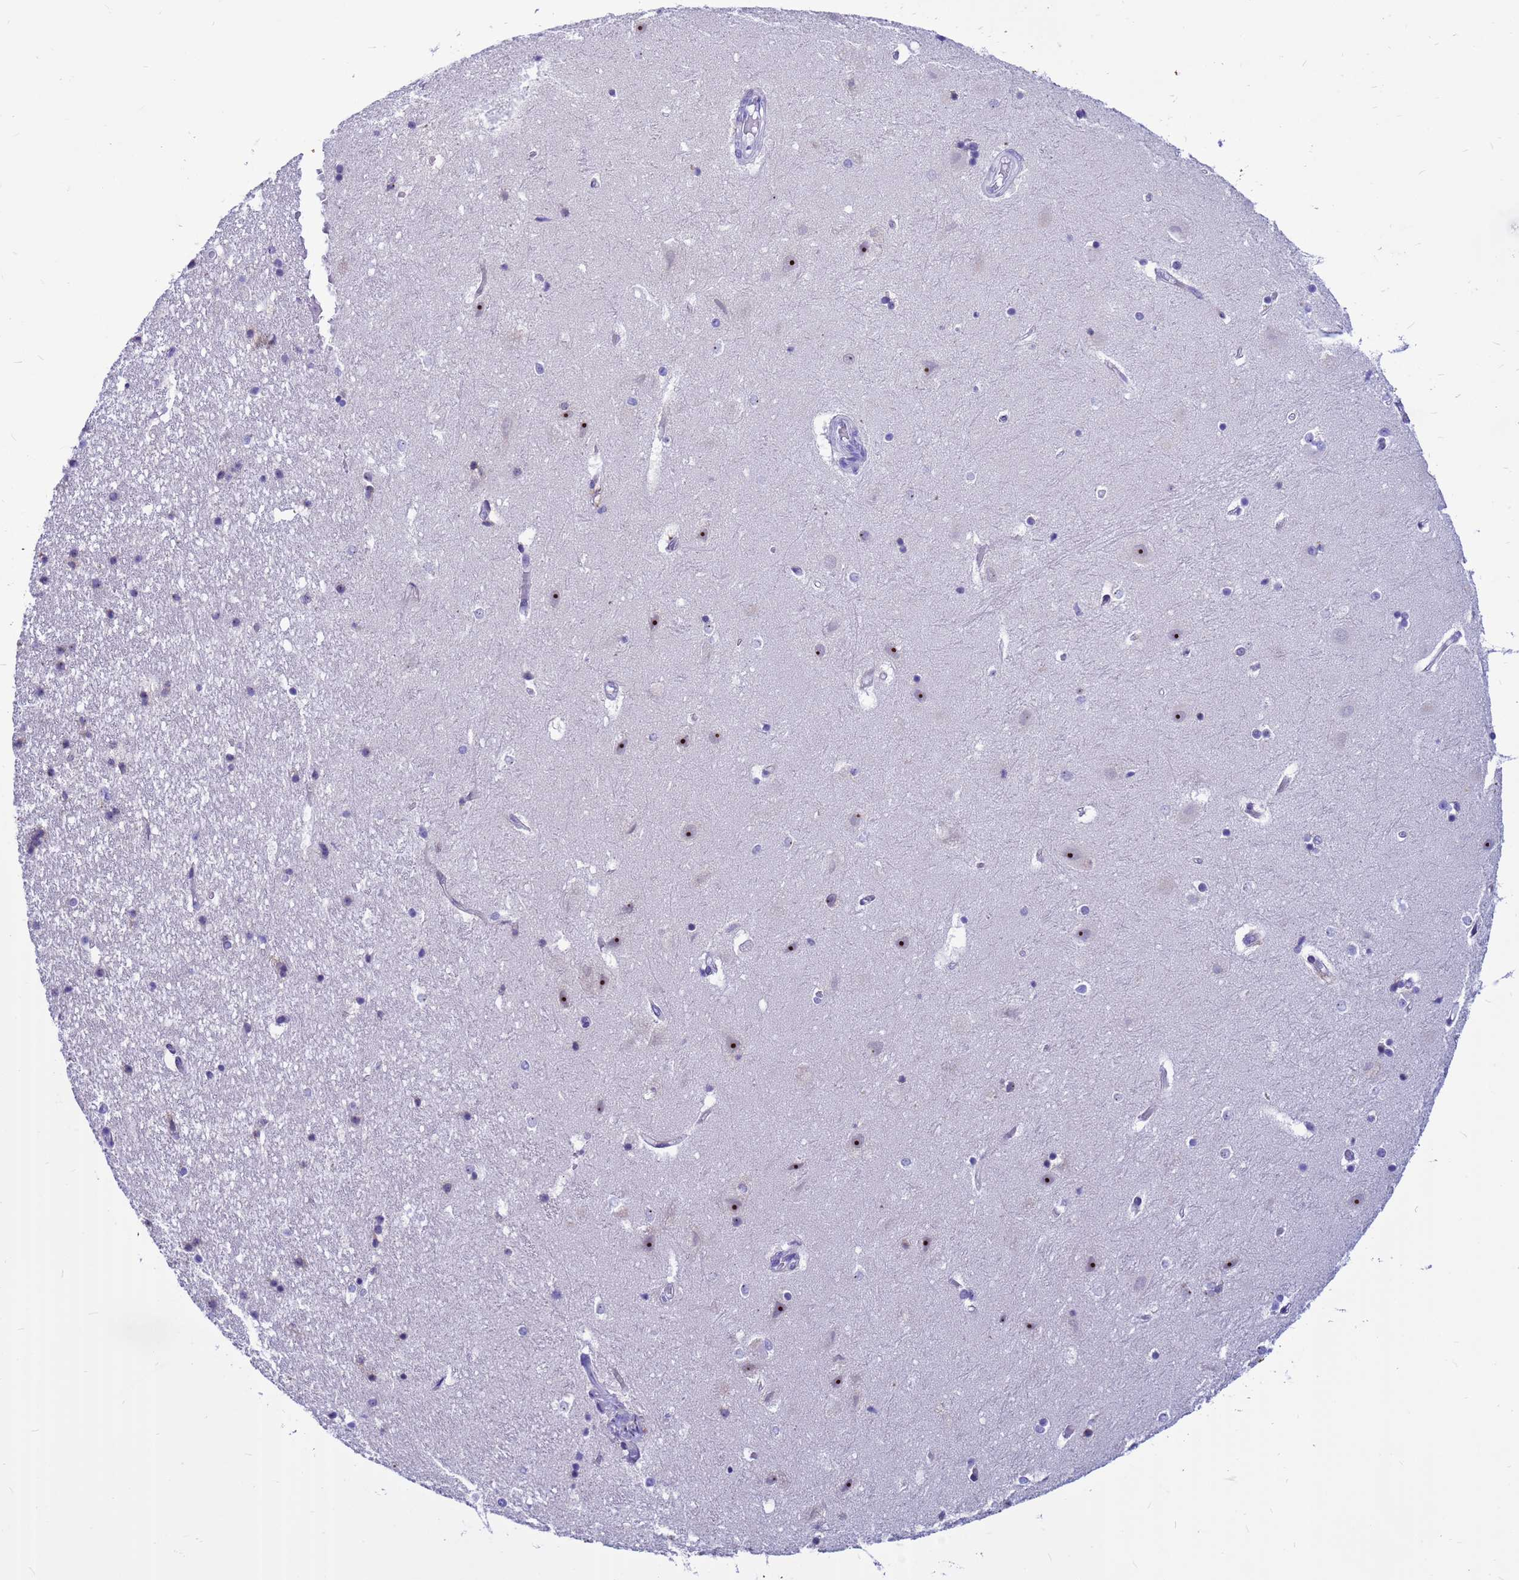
{"staining": {"intensity": "negative", "quantity": "none", "location": "none"}, "tissue": "hippocampus", "cell_type": "Glial cells", "image_type": "normal", "snomed": [{"axis": "morphology", "description": "Normal tissue, NOS"}, {"axis": "topography", "description": "Hippocampus"}], "caption": "DAB immunohistochemical staining of unremarkable hippocampus exhibits no significant positivity in glial cells.", "gene": "DMRTC2", "patient": {"sex": "female", "age": 52}}